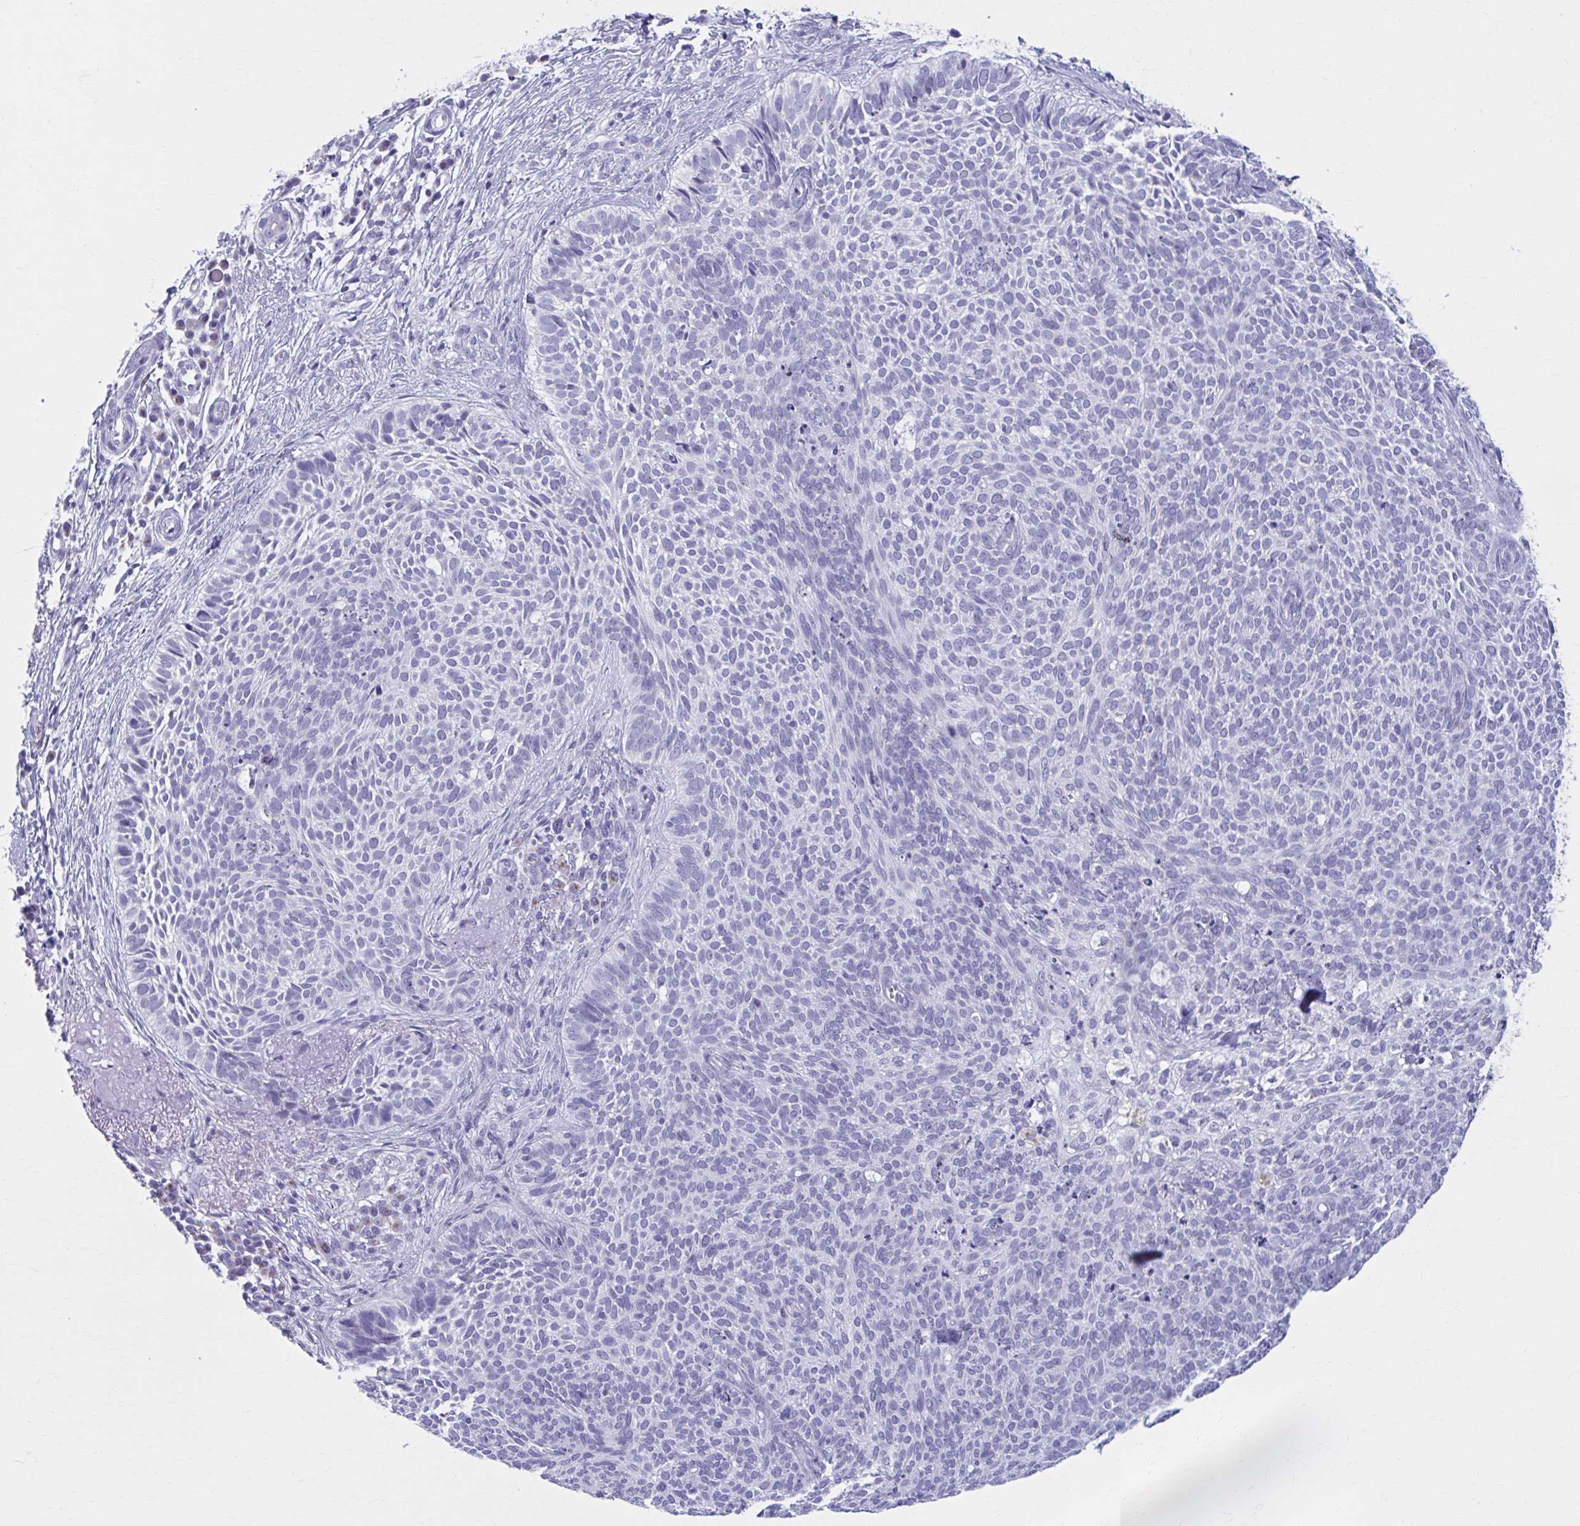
{"staining": {"intensity": "negative", "quantity": "none", "location": "none"}, "tissue": "skin cancer", "cell_type": "Tumor cells", "image_type": "cancer", "snomed": [{"axis": "morphology", "description": "Basal cell carcinoma"}, {"axis": "topography", "description": "Skin"}, {"axis": "topography", "description": "Skin of face"}], "caption": "Immunohistochemistry (IHC) photomicrograph of human basal cell carcinoma (skin) stained for a protein (brown), which displays no staining in tumor cells. The staining was performed using DAB (3,3'-diaminobenzidine) to visualize the protein expression in brown, while the nuclei were stained in blue with hematoxylin (Magnification: 20x).", "gene": "KCNE2", "patient": {"sex": "female", "age": 82}}